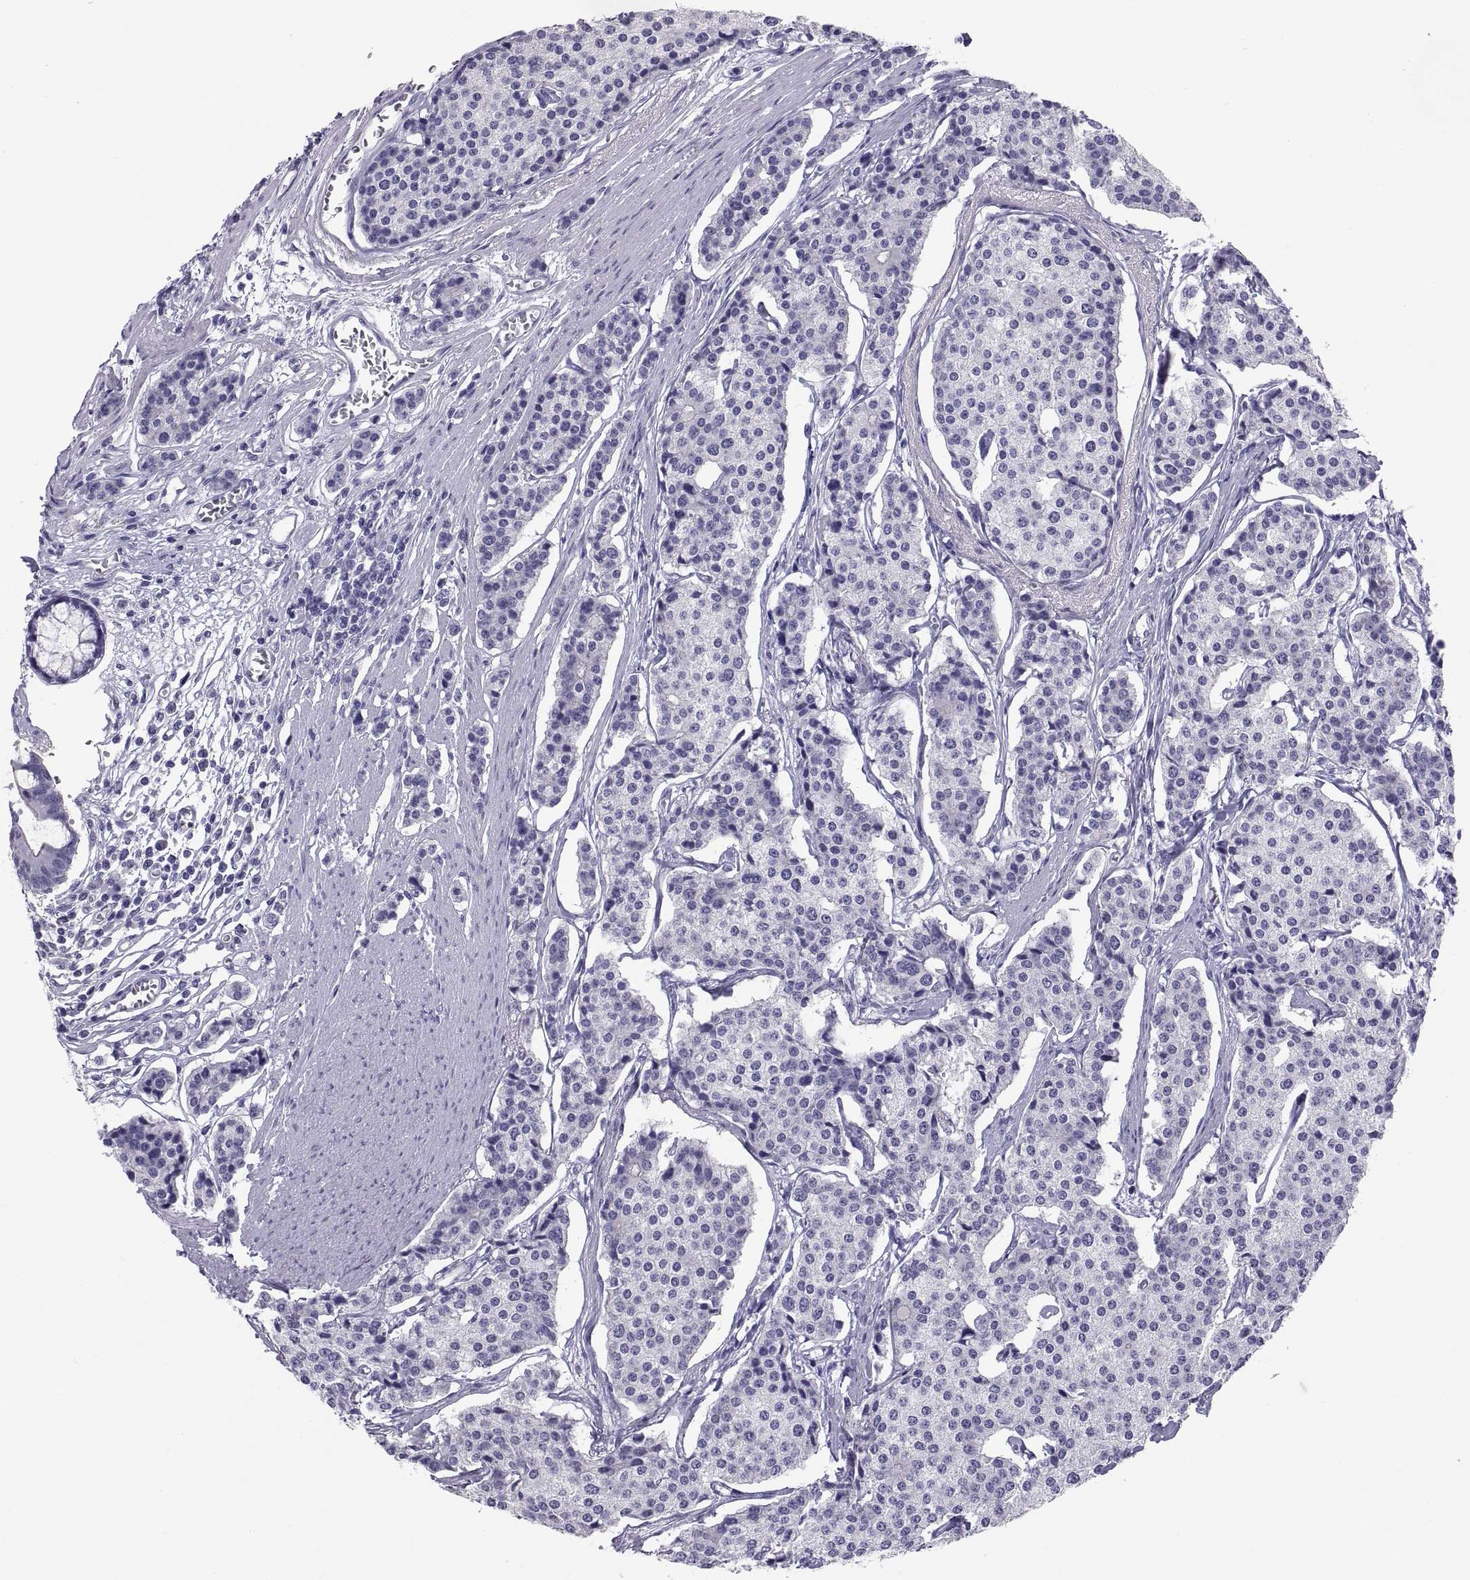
{"staining": {"intensity": "negative", "quantity": "none", "location": "none"}, "tissue": "carcinoid", "cell_type": "Tumor cells", "image_type": "cancer", "snomed": [{"axis": "morphology", "description": "Carcinoid, malignant, NOS"}, {"axis": "topography", "description": "Small intestine"}], "caption": "Immunohistochemistry of malignant carcinoid displays no staining in tumor cells.", "gene": "RNASE12", "patient": {"sex": "female", "age": 65}}